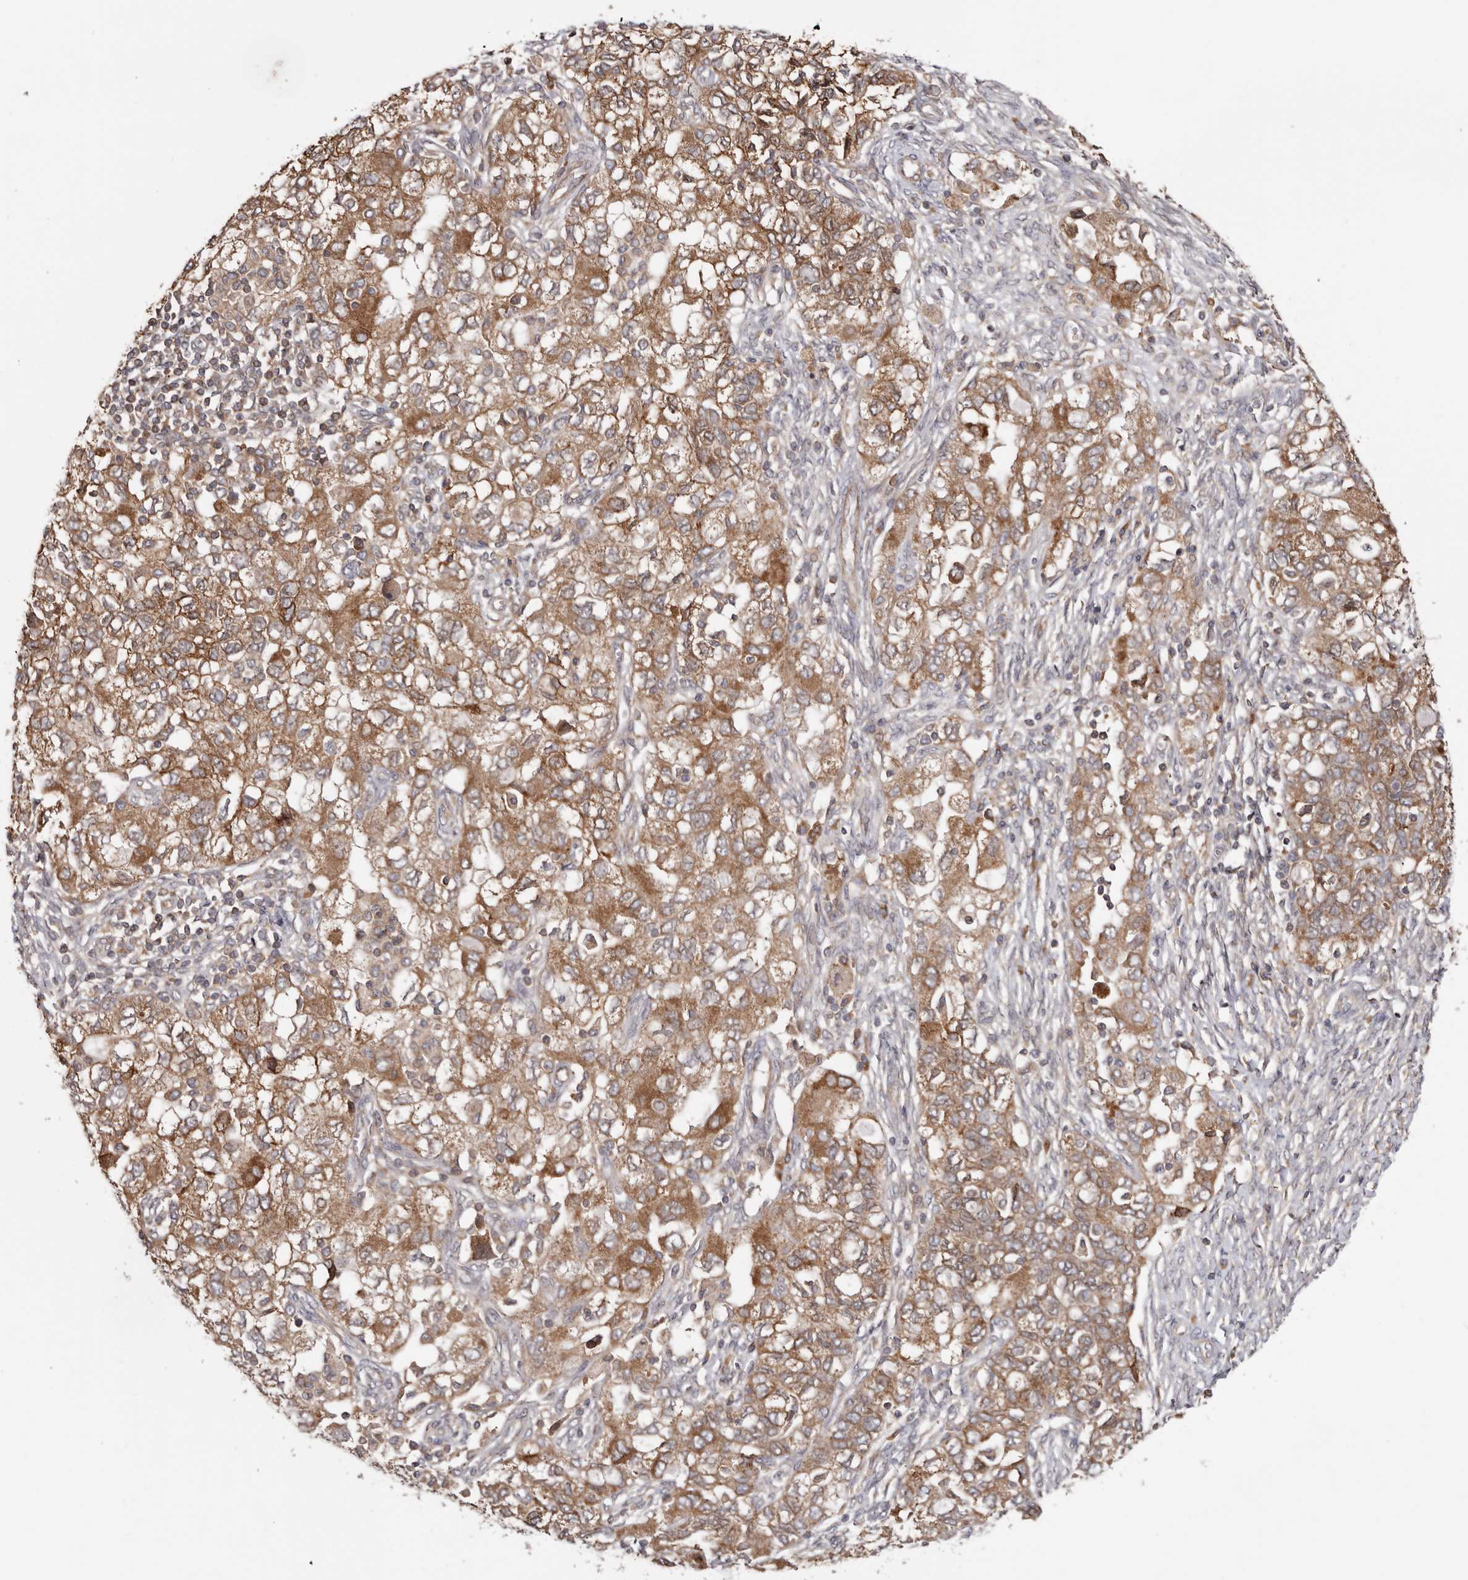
{"staining": {"intensity": "moderate", "quantity": ">75%", "location": "cytoplasmic/membranous"}, "tissue": "ovarian cancer", "cell_type": "Tumor cells", "image_type": "cancer", "snomed": [{"axis": "morphology", "description": "Carcinoma, NOS"}, {"axis": "morphology", "description": "Cystadenocarcinoma, serous, NOS"}, {"axis": "topography", "description": "Ovary"}], "caption": "The image shows staining of ovarian cancer, revealing moderate cytoplasmic/membranous protein staining (brown color) within tumor cells. (brown staining indicates protein expression, while blue staining denotes nuclei).", "gene": "TMUB1", "patient": {"sex": "female", "age": 69}}